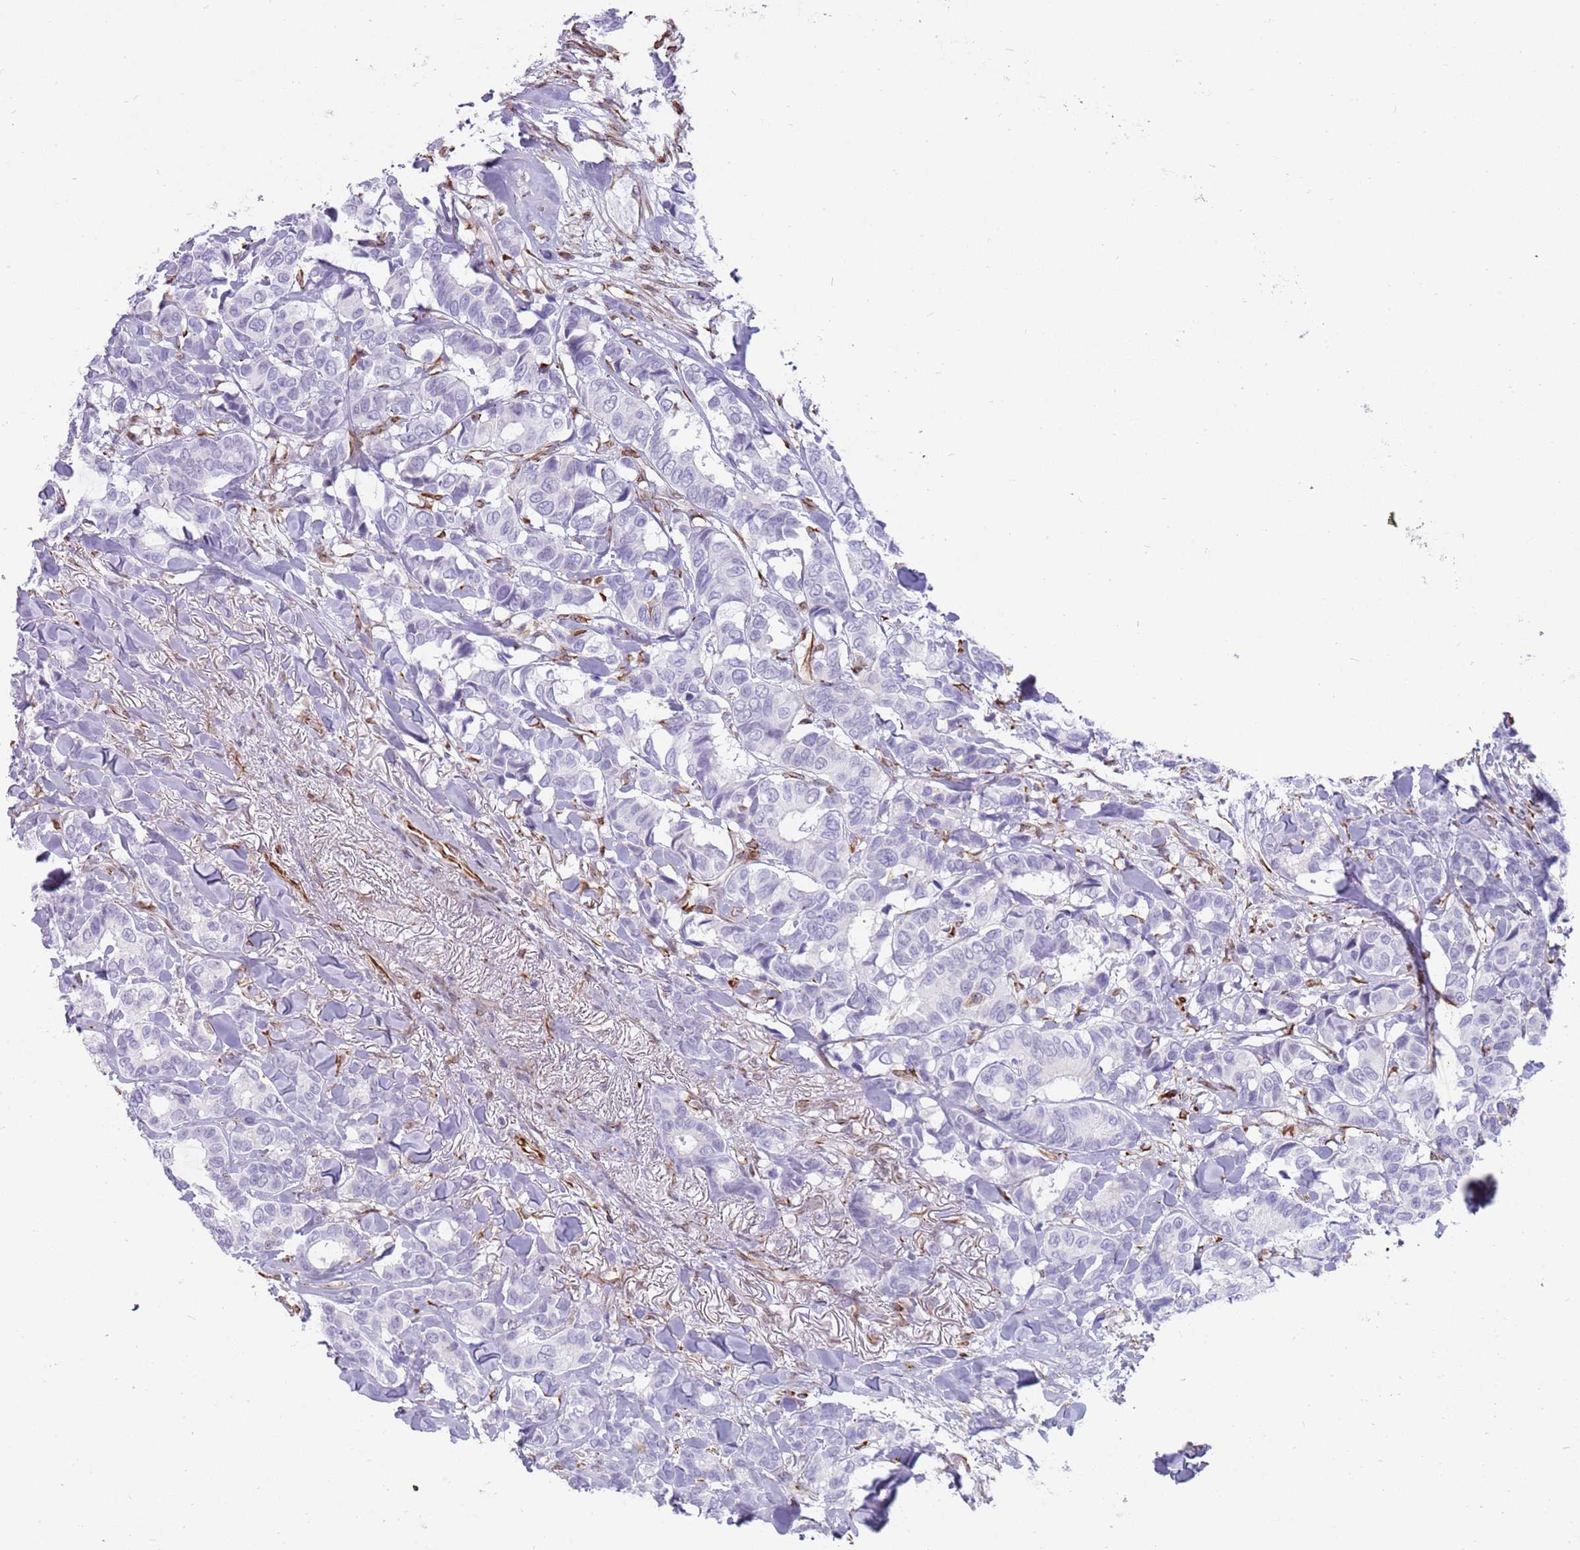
{"staining": {"intensity": "negative", "quantity": "none", "location": "none"}, "tissue": "breast cancer", "cell_type": "Tumor cells", "image_type": "cancer", "snomed": [{"axis": "morphology", "description": "Duct carcinoma"}, {"axis": "topography", "description": "Breast"}], "caption": "A high-resolution image shows IHC staining of breast infiltrating ductal carcinoma, which demonstrates no significant expression in tumor cells.", "gene": "NBPF3", "patient": {"sex": "female", "age": 87}}